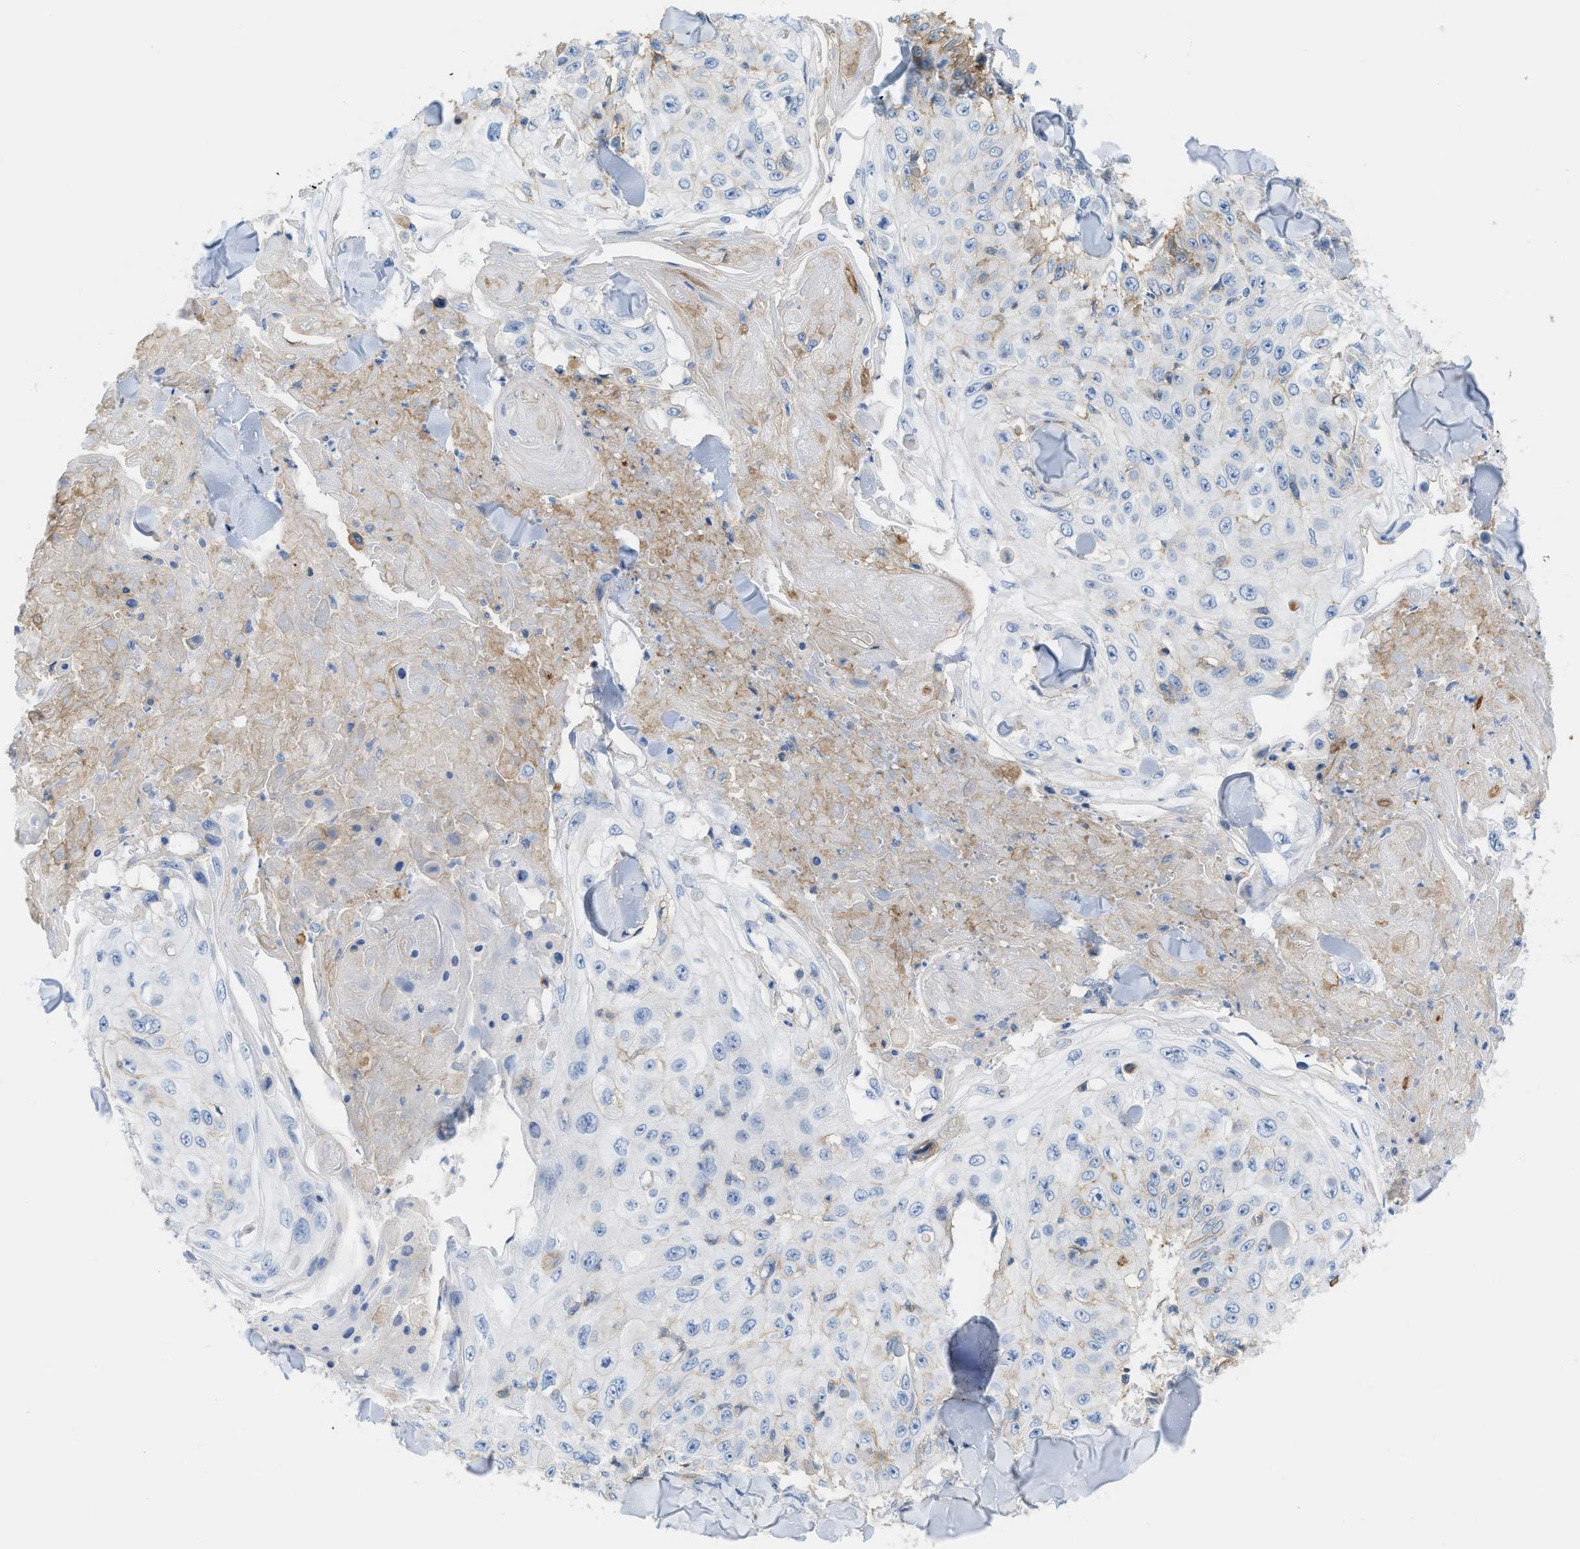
{"staining": {"intensity": "negative", "quantity": "none", "location": "none"}, "tissue": "skin cancer", "cell_type": "Tumor cells", "image_type": "cancer", "snomed": [{"axis": "morphology", "description": "Squamous cell carcinoma, NOS"}, {"axis": "topography", "description": "Skin"}], "caption": "Micrograph shows no significant protein expression in tumor cells of skin squamous cell carcinoma.", "gene": "SLC3A2", "patient": {"sex": "male", "age": 86}}